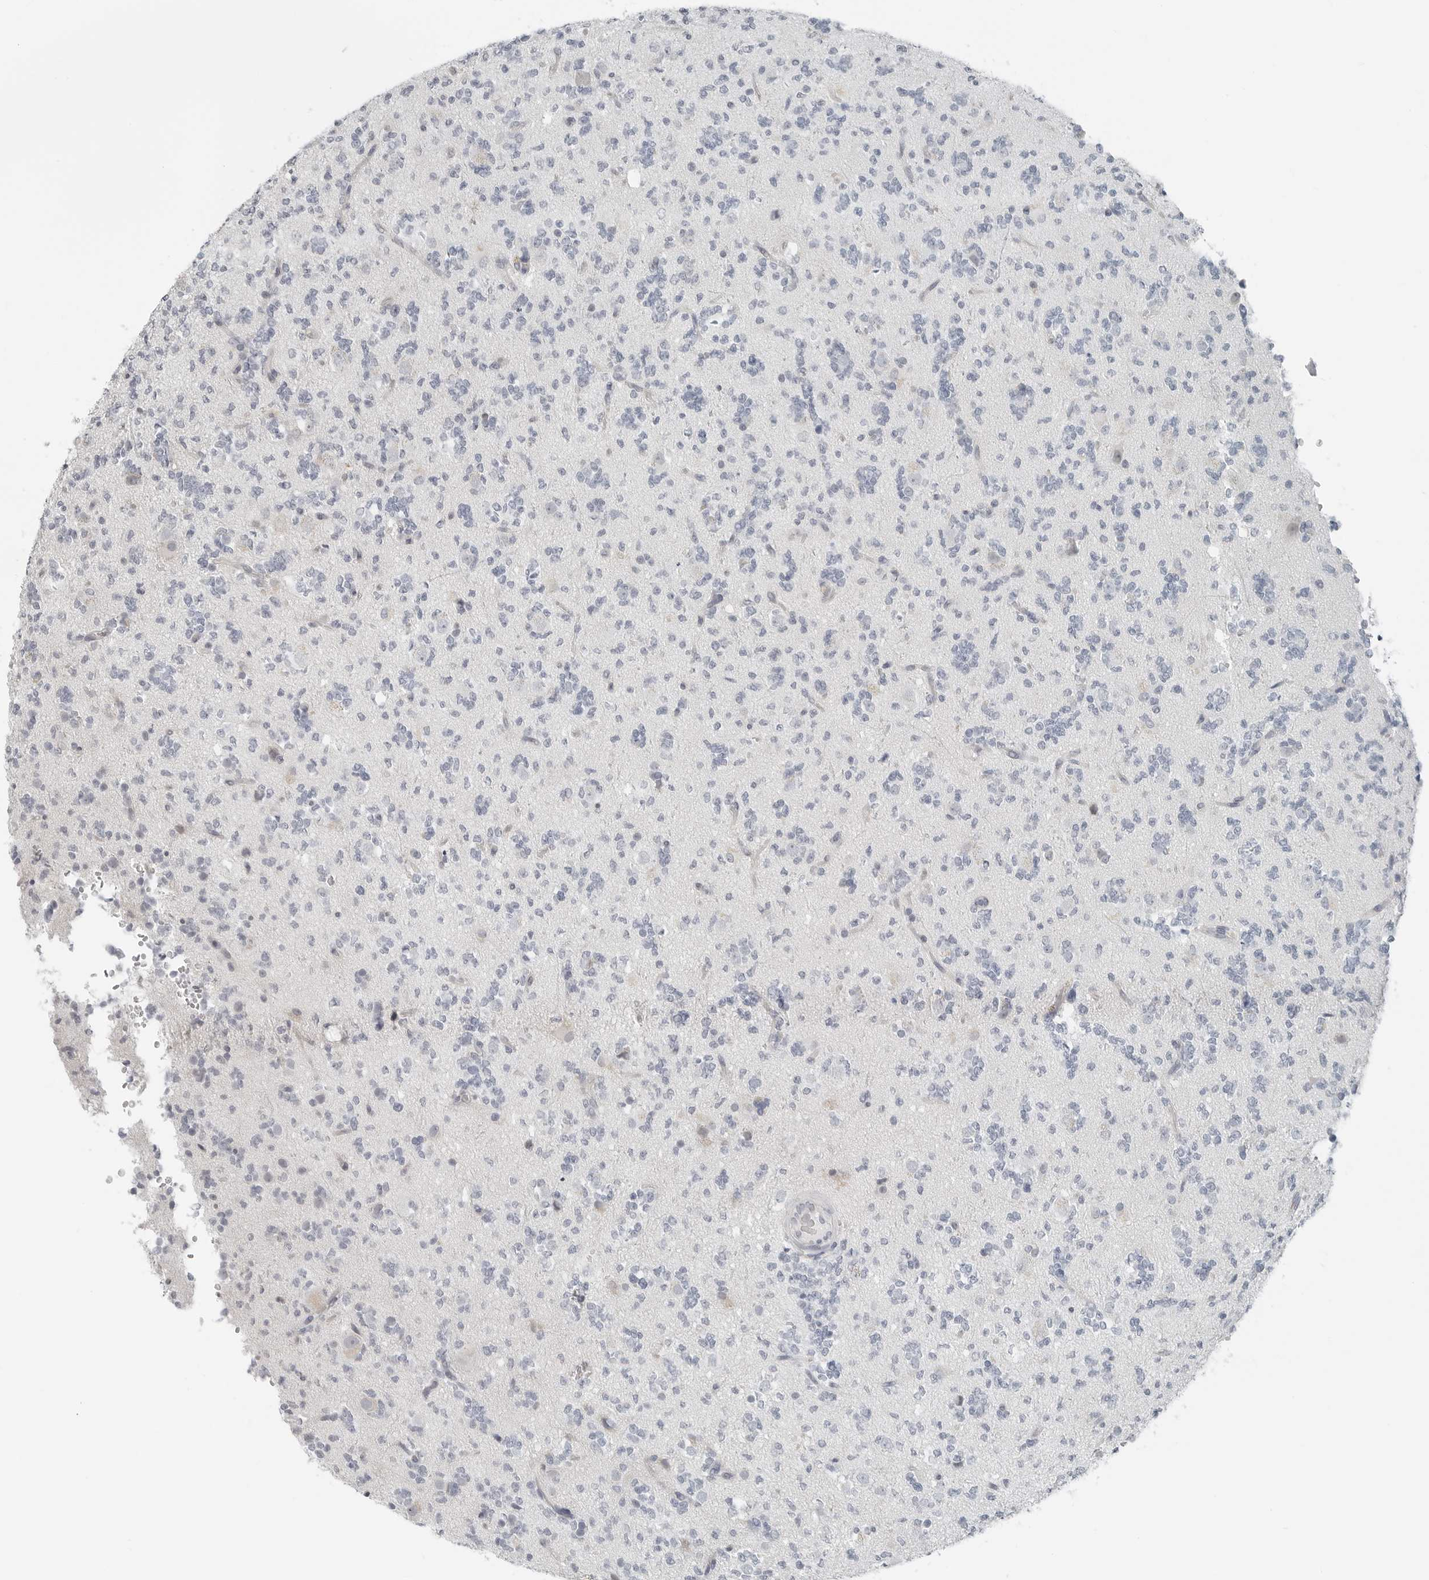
{"staining": {"intensity": "negative", "quantity": "none", "location": "none"}, "tissue": "glioma", "cell_type": "Tumor cells", "image_type": "cancer", "snomed": [{"axis": "morphology", "description": "Glioma, malignant, High grade"}, {"axis": "topography", "description": "Brain"}], "caption": "Immunohistochemistry of human malignant glioma (high-grade) reveals no positivity in tumor cells.", "gene": "XIRP1", "patient": {"sex": "female", "age": 62}}